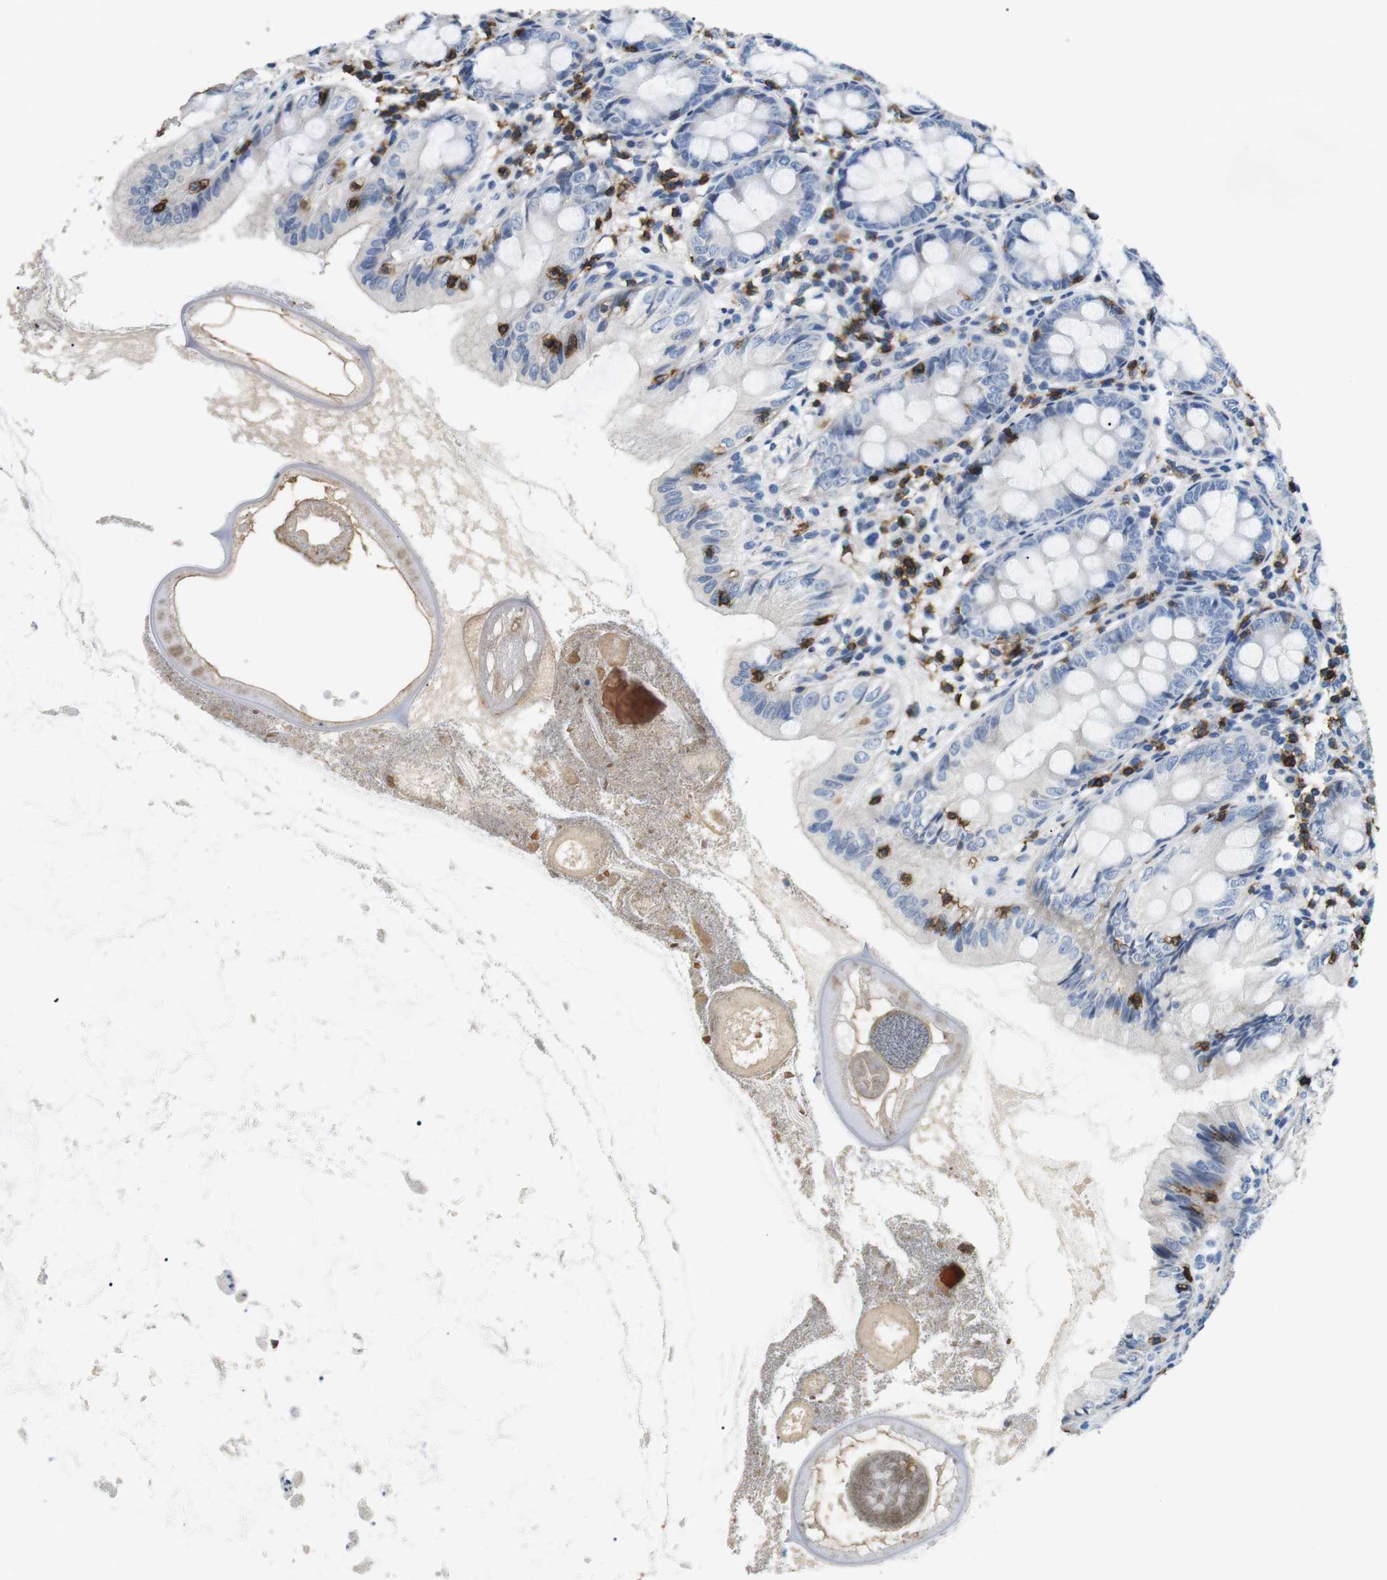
{"staining": {"intensity": "negative", "quantity": "none", "location": "none"}, "tissue": "appendix", "cell_type": "Glandular cells", "image_type": "normal", "snomed": [{"axis": "morphology", "description": "Normal tissue, NOS"}, {"axis": "topography", "description": "Appendix"}], "caption": "Immunohistochemical staining of benign human appendix demonstrates no significant positivity in glandular cells. (DAB immunohistochemistry (IHC) visualized using brightfield microscopy, high magnification).", "gene": "CD6", "patient": {"sex": "female", "age": 77}}